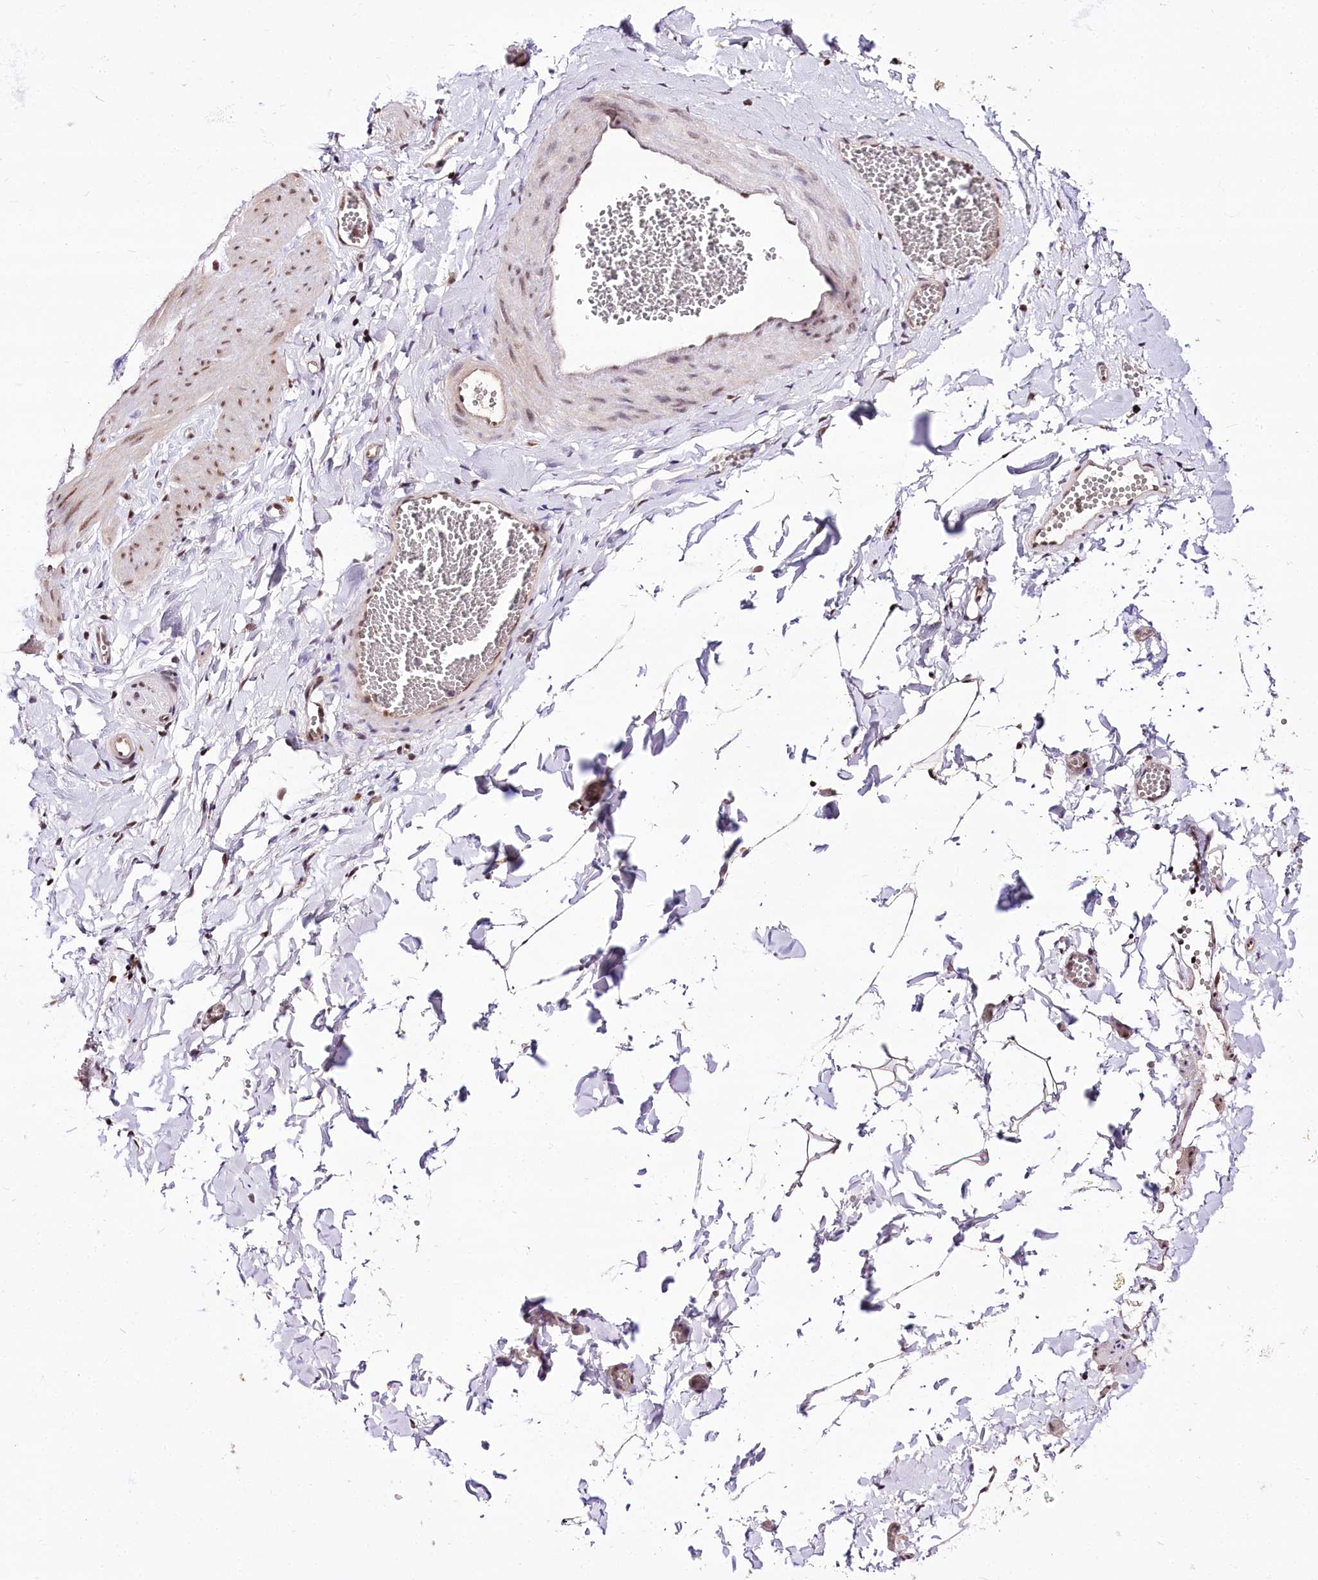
{"staining": {"intensity": "moderate", "quantity": ">75%", "location": "nuclear"}, "tissue": "adipose tissue", "cell_type": "Adipocytes", "image_type": "normal", "snomed": [{"axis": "morphology", "description": "Normal tissue, NOS"}, {"axis": "topography", "description": "Gallbladder"}, {"axis": "topography", "description": "Peripheral nerve tissue"}], "caption": "Immunohistochemical staining of normal human adipose tissue shows >75% levels of moderate nuclear protein positivity in about >75% of adipocytes. (IHC, brightfield microscopy, high magnification).", "gene": "POLA2", "patient": {"sex": "male", "age": 38}}